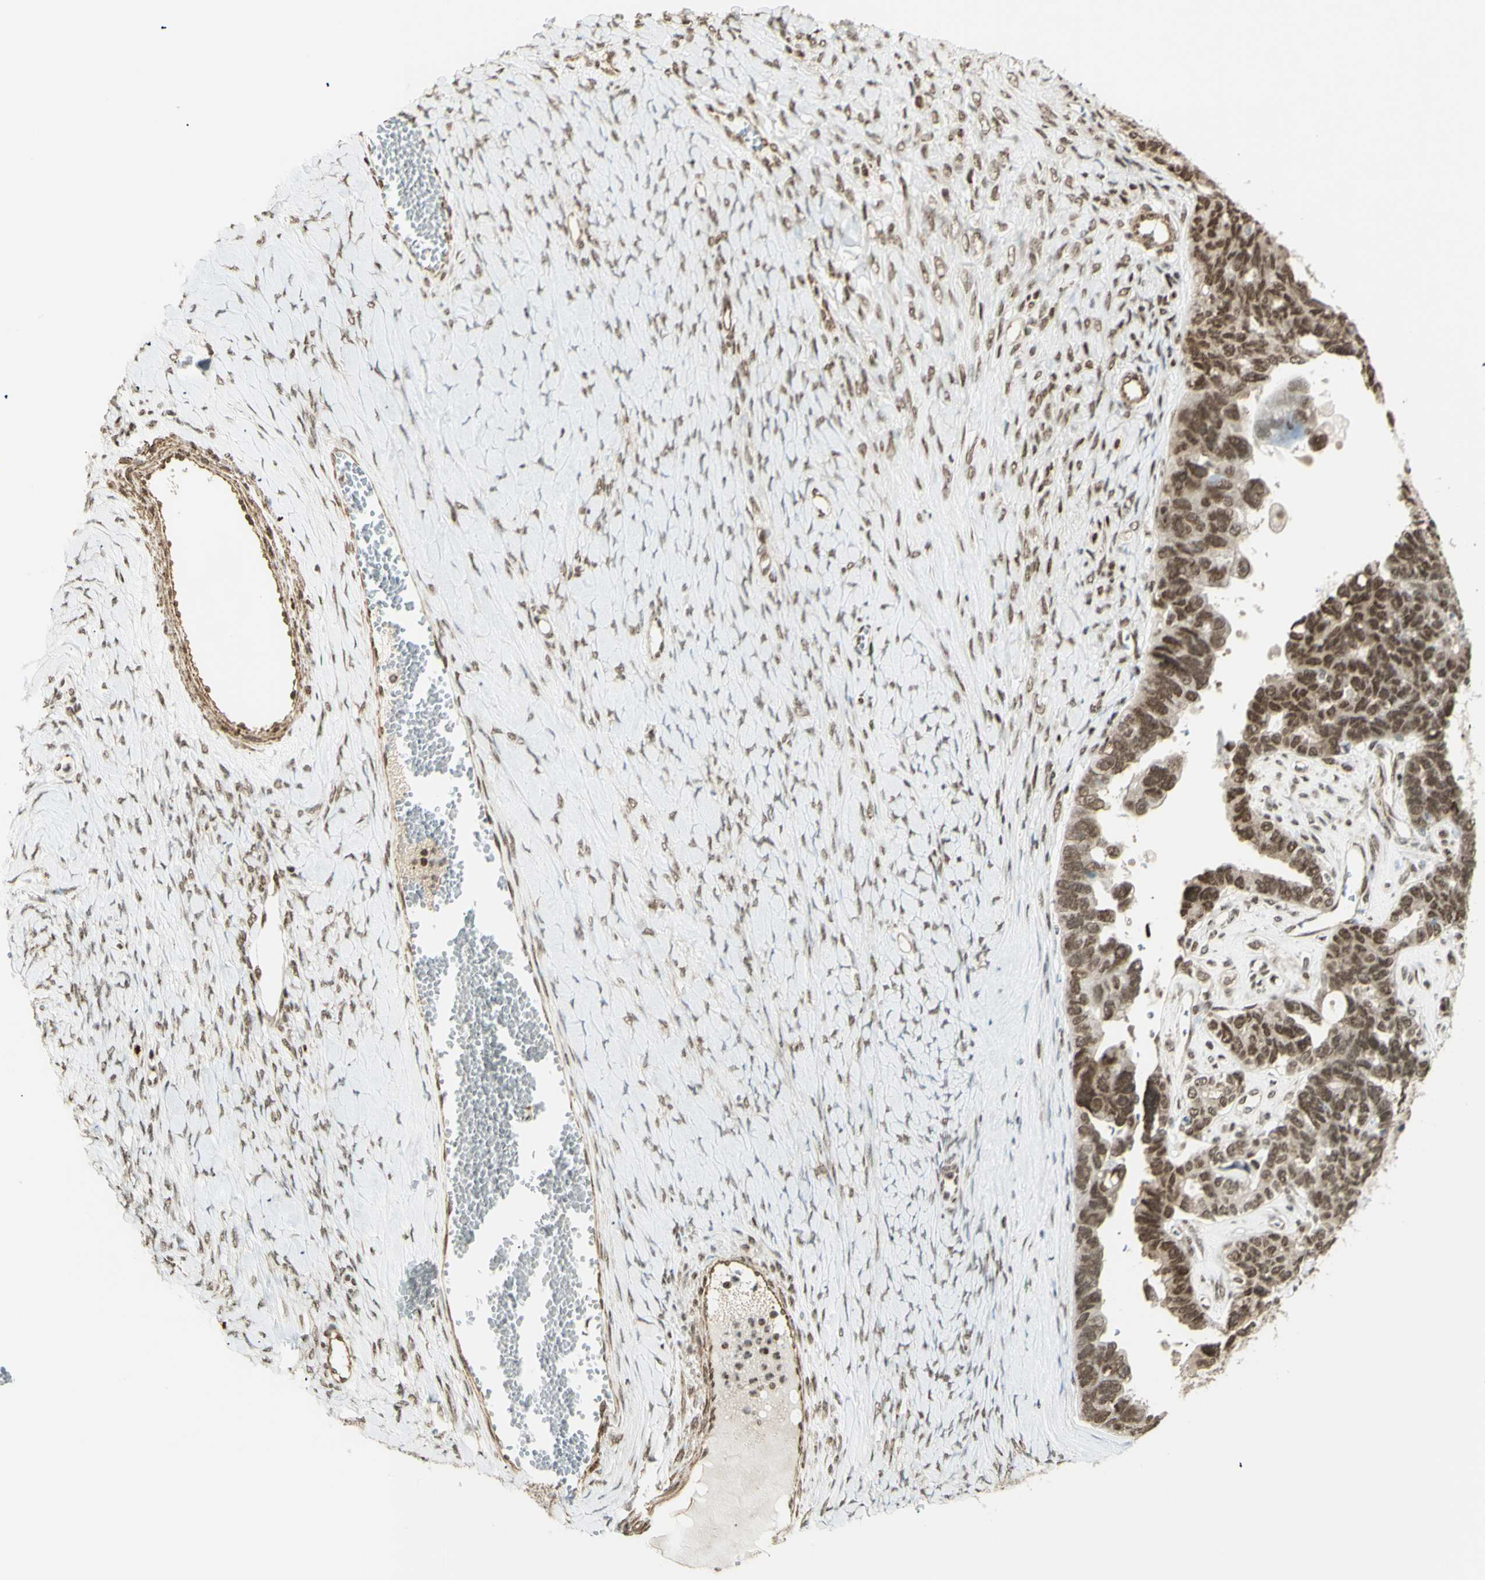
{"staining": {"intensity": "moderate", "quantity": ">75%", "location": "nuclear"}, "tissue": "ovarian cancer", "cell_type": "Tumor cells", "image_type": "cancer", "snomed": [{"axis": "morphology", "description": "Cystadenocarcinoma, serous, NOS"}, {"axis": "topography", "description": "Ovary"}], "caption": "Immunohistochemistry image of ovarian cancer (serous cystadenocarcinoma) stained for a protein (brown), which displays medium levels of moderate nuclear expression in about >75% of tumor cells.", "gene": "ZMYM6", "patient": {"sex": "female", "age": 79}}